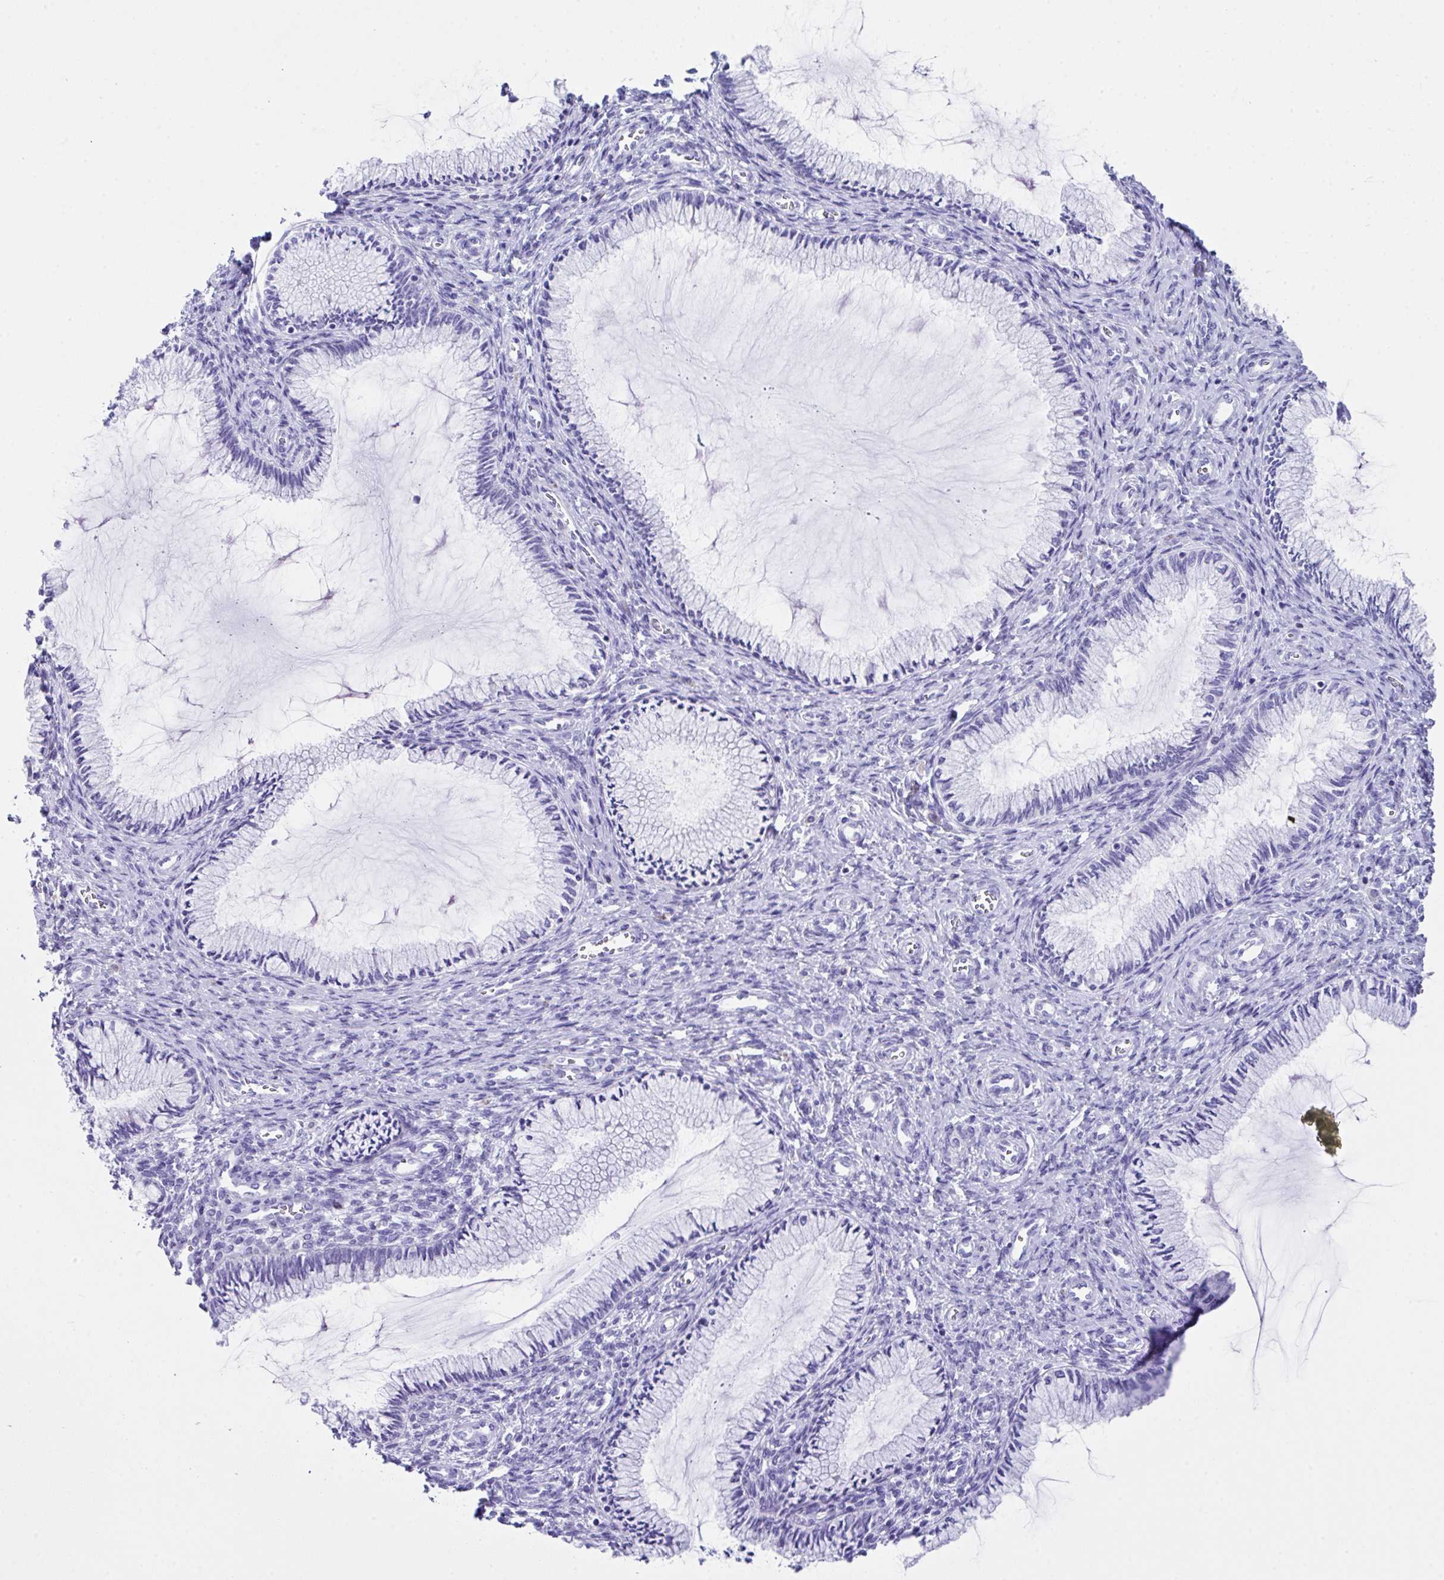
{"staining": {"intensity": "negative", "quantity": "none", "location": "none"}, "tissue": "cervix", "cell_type": "Glandular cells", "image_type": "normal", "snomed": [{"axis": "morphology", "description": "Normal tissue, NOS"}, {"axis": "topography", "description": "Cervix"}], "caption": "A micrograph of human cervix is negative for staining in glandular cells. The staining was performed using DAB (3,3'-diaminobenzidine) to visualize the protein expression in brown, while the nuclei were stained in blue with hematoxylin (Magnification: 20x).", "gene": "LGALS4", "patient": {"sex": "female", "age": 24}}